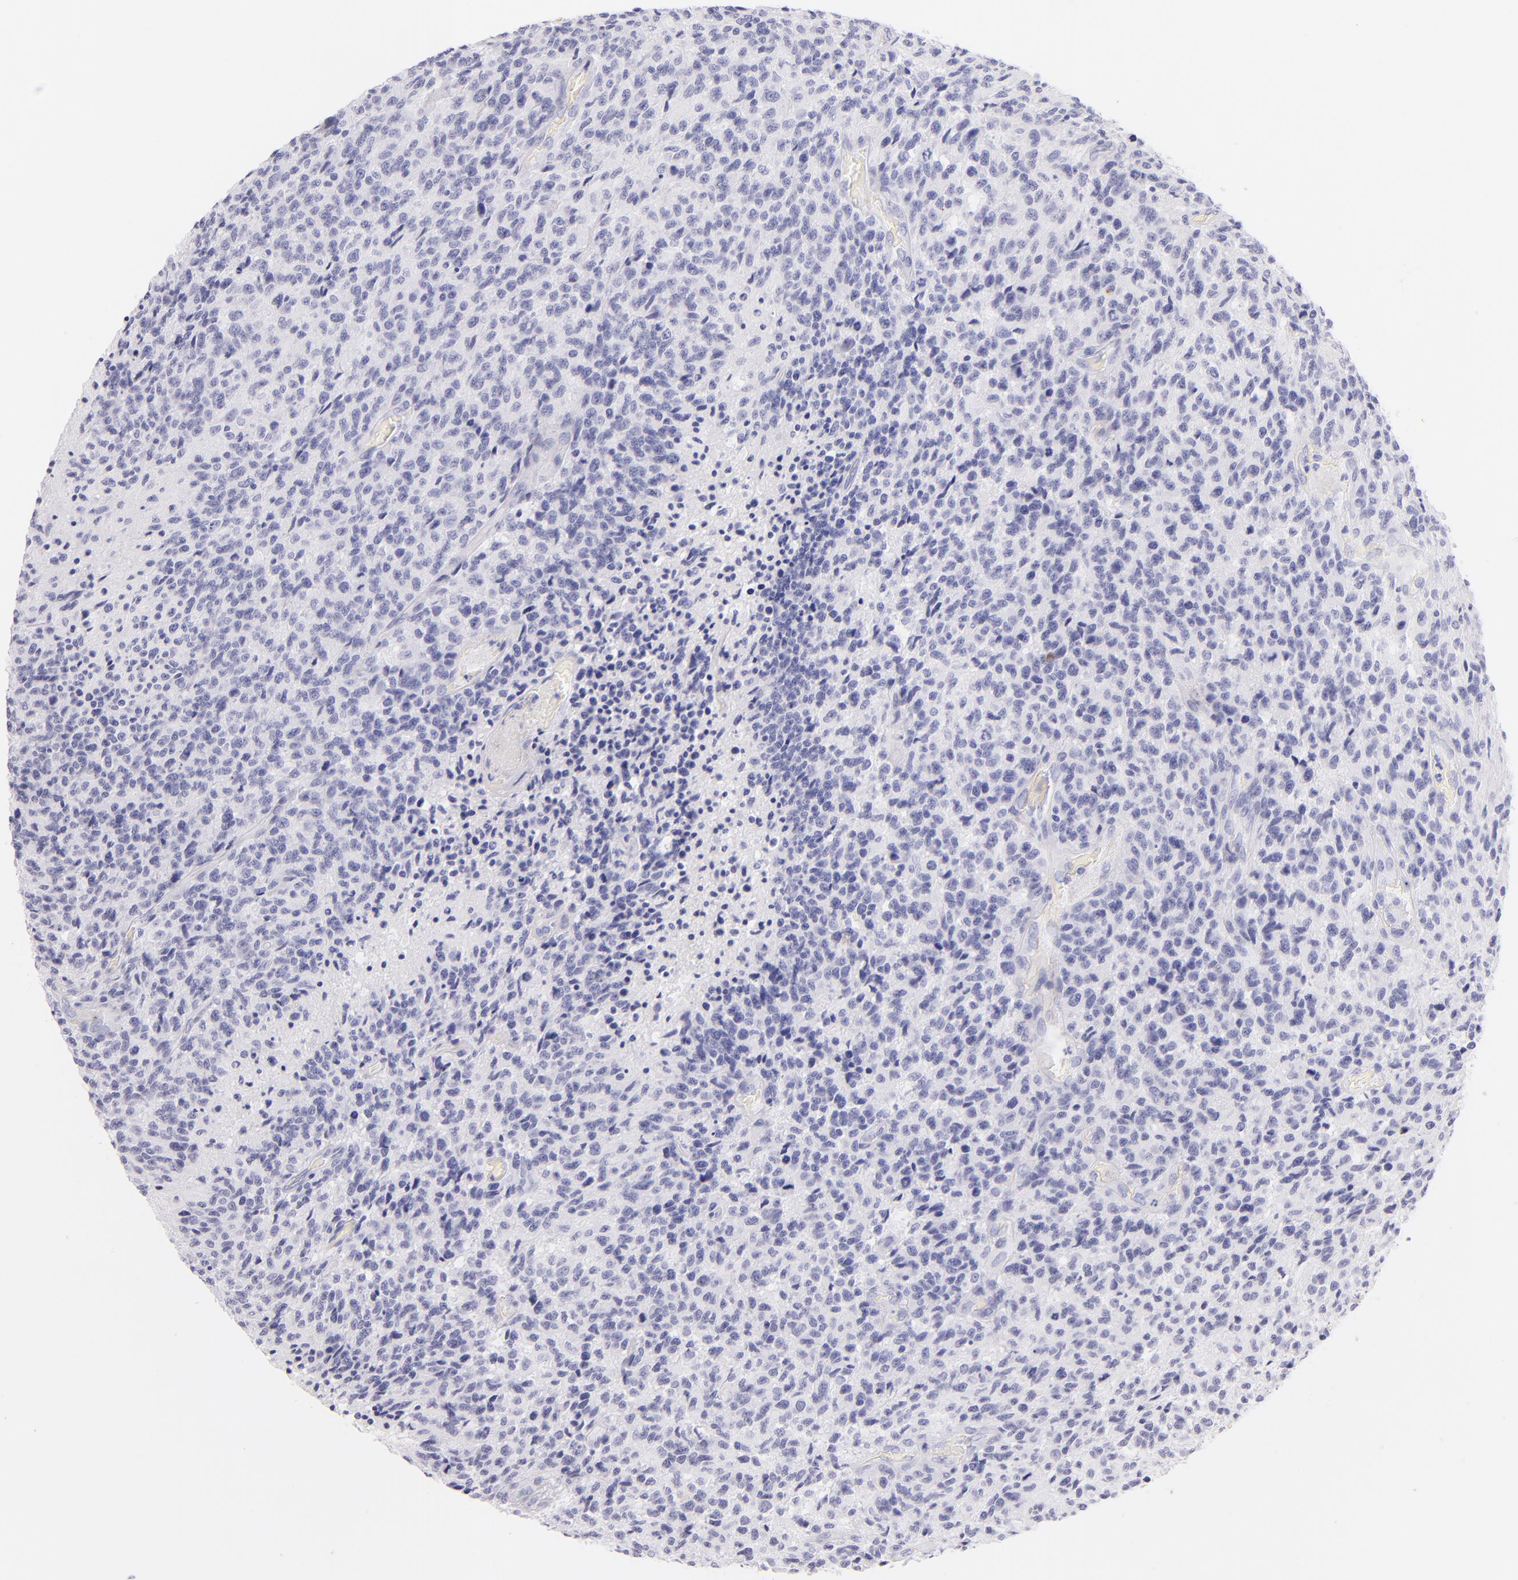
{"staining": {"intensity": "negative", "quantity": "none", "location": "none"}, "tissue": "glioma", "cell_type": "Tumor cells", "image_type": "cancer", "snomed": [{"axis": "morphology", "description": "Glioma, malignant, High grade"}, {"axis": "topography", "description": "Brain"}], "caption": "This histopathology image is of glioma stained with IHC to label a protein in brown with the nuclei are counter-stained blue. There is no expression in tumor cells.", "gene": "SDC1", "patient": {"sex": "male", "age": 36}}